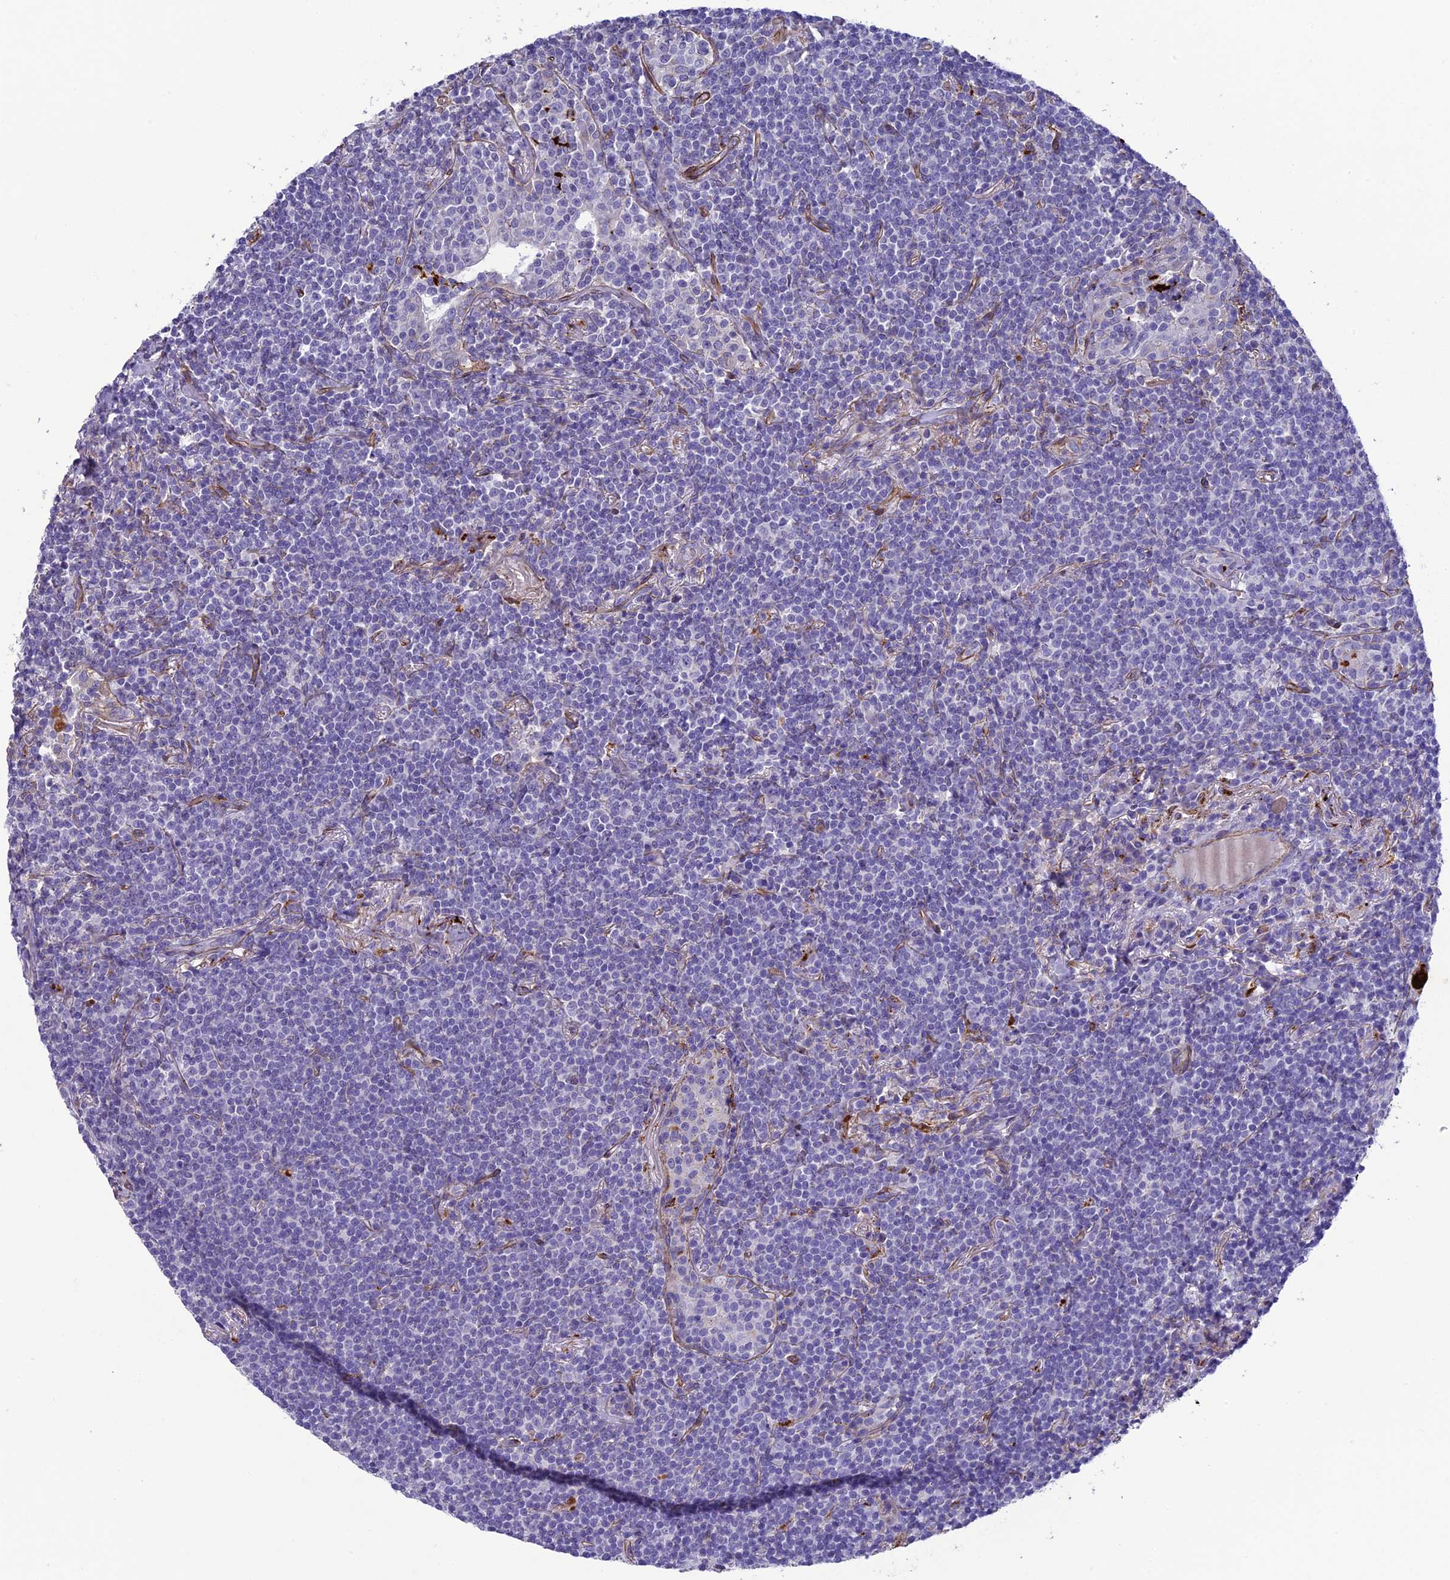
{"staining": {"intensity": "negative", "quantity": "none", "location": "none"}, "tissue": "lymphoma", "cell_type": "Tumor cells", "image_type": "cancer", "snomed": [{"axis": "morphology", "description": "Malignant lymphoma, non-Hodgkin's type, Low grade"}, {"axis": "topography", "description": "Lung"}], "caption": "An immunohistochemistry (IHC) image of low-grade malignant lymphoma, non-Hodgkin's type is shown. There is no staining in tumor cells of low-grade malignant lymphoma, non-Hodgkin's type.", "gene": "TNS1", "patient": {"sex": "female", "age": 71}}